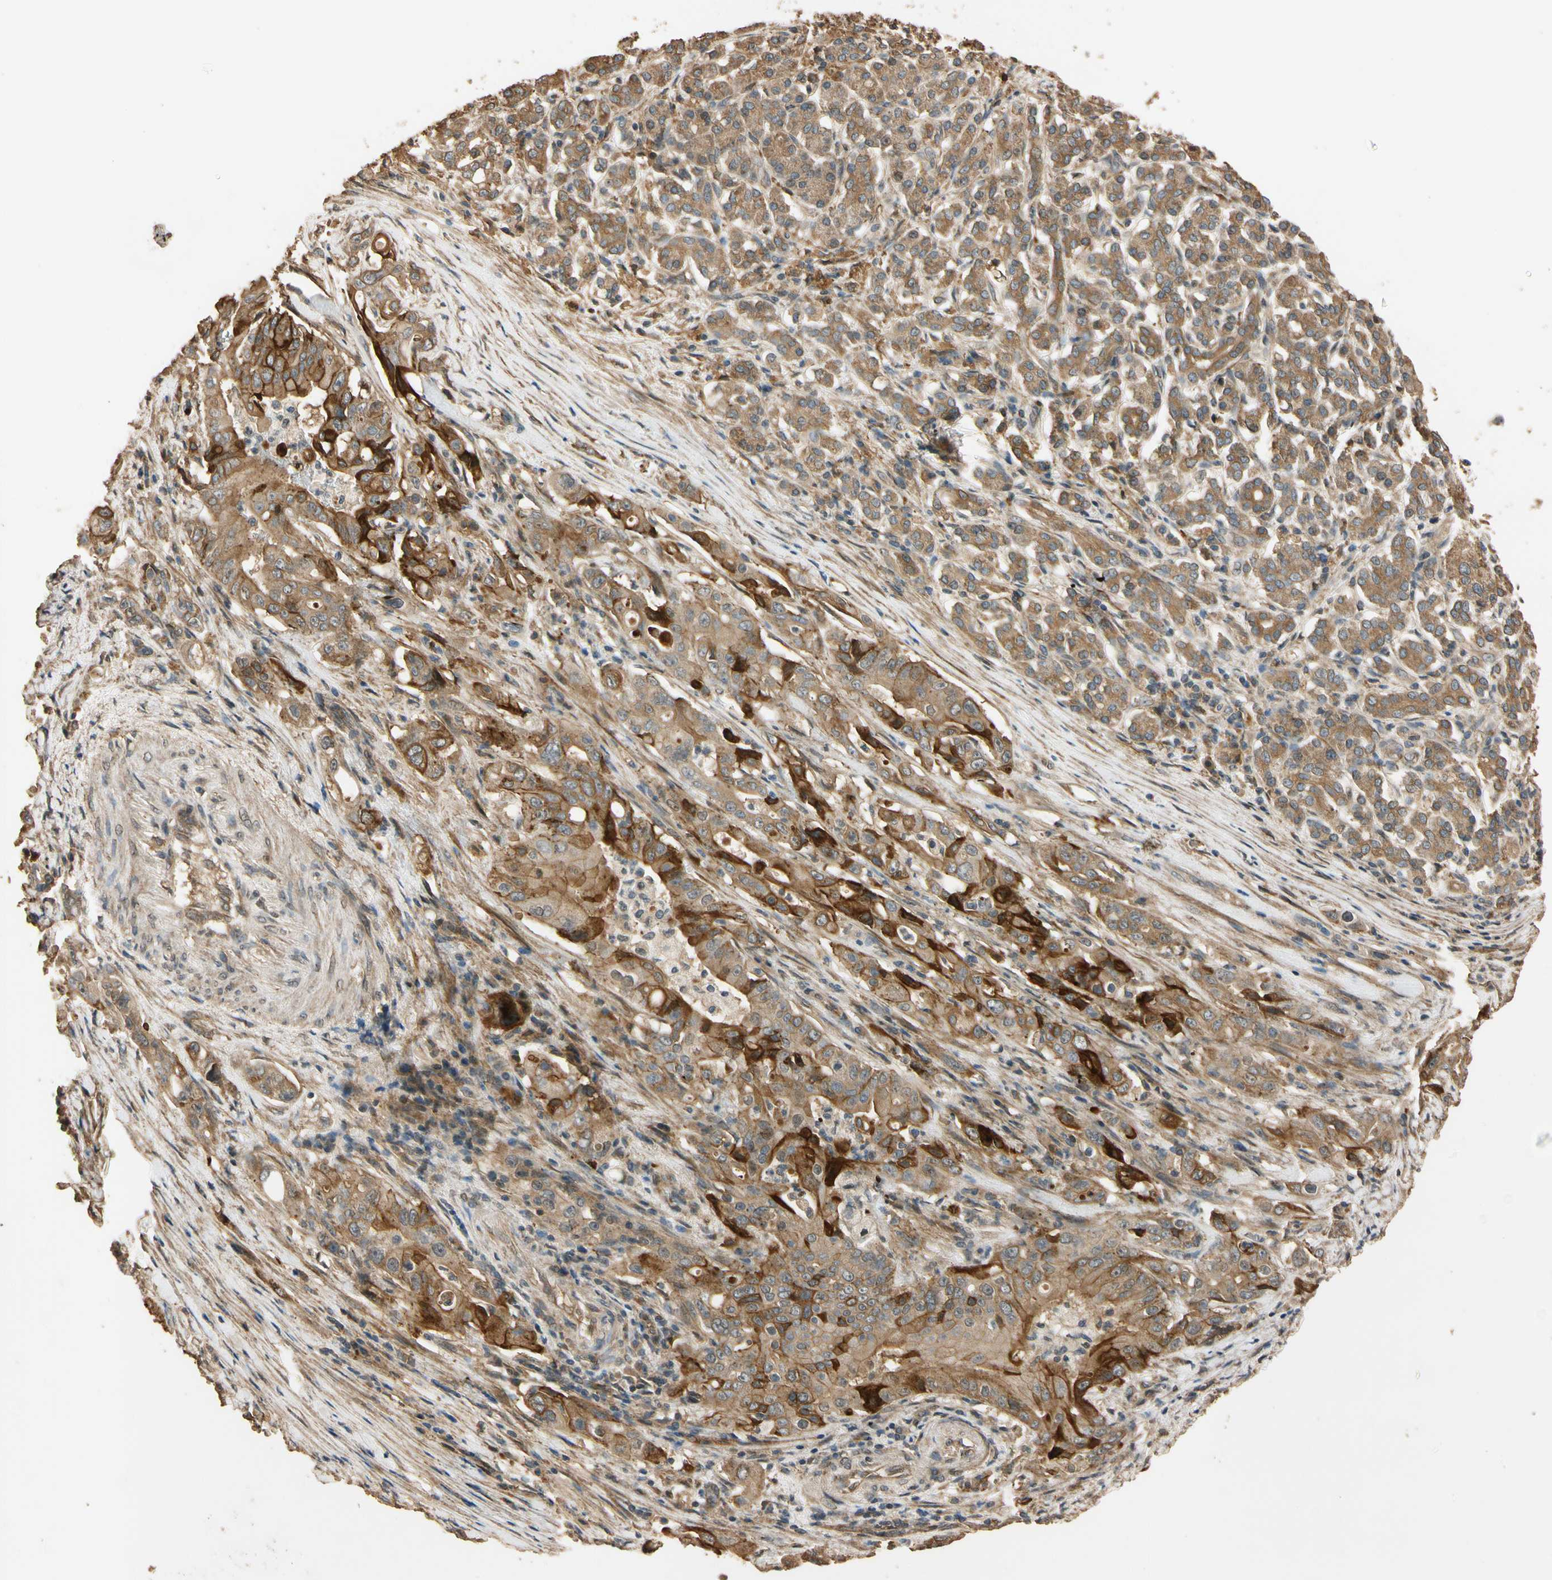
{"staining": {"intensity": "strong", "quantity": ">75%", "location": "cytoplasmic/membranous"}, "tissue": "pancreatic cancer", "cell_type": "Tumor cells", "image_type": "cancer", "snomed": [{"axis": "morphology", "description": "Normal tissue, NOS"}, {"axis": "topography", "description": "Pancreas"}], "caption": "This is a histology image of immunohistochemistry staining of pancreatic cancer, which shows strong staining in the cytoplasmic/membranous of tumor cells.", "gene": "MGRN1", "patient": {"sex": "male", "age": 42}}